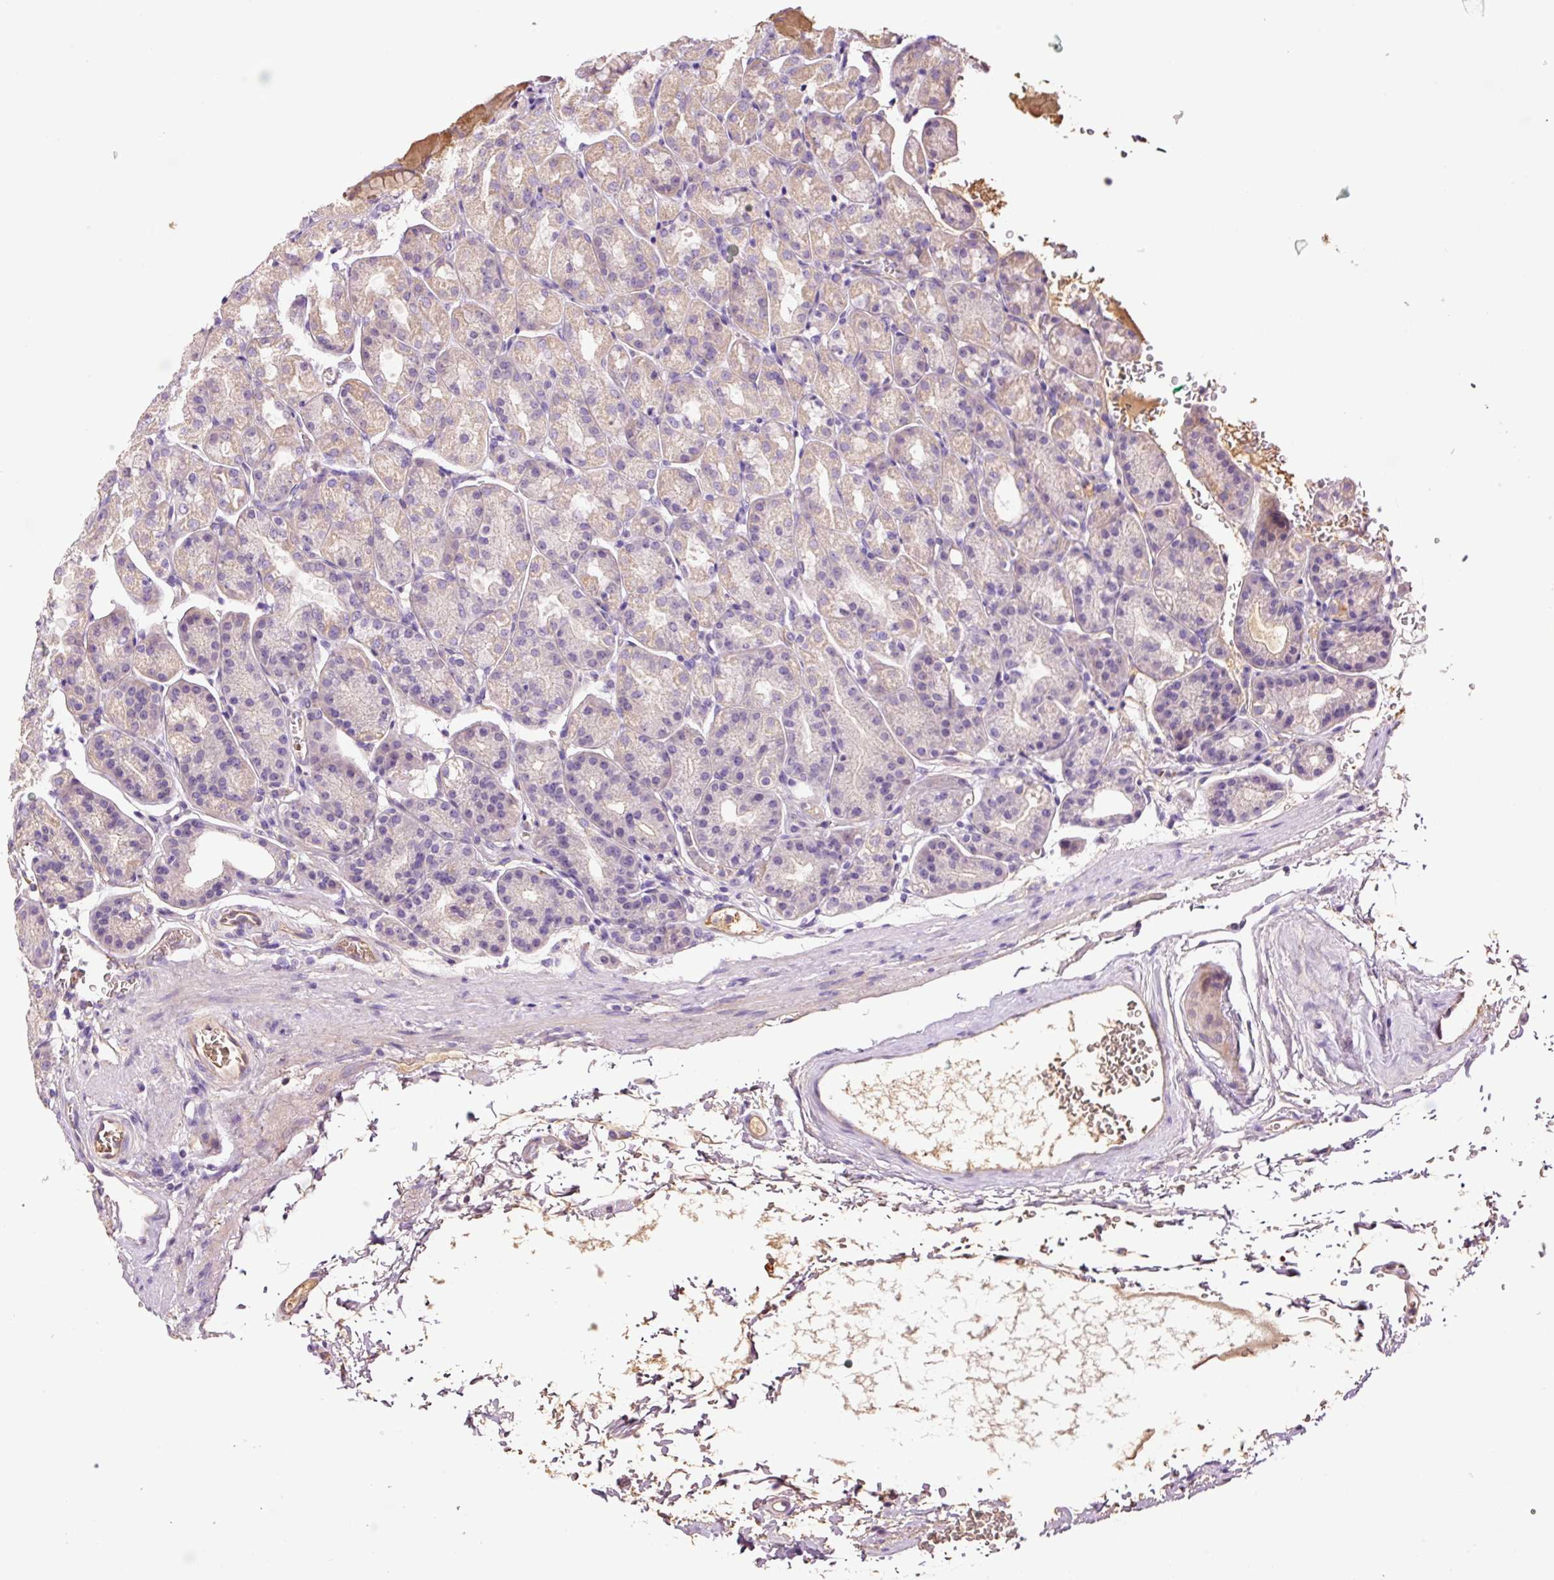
{"staining": {"intensity": "weak", "quantity": "25%-75%", "location": "cytoplasmic/membranous"}, "tissue": "stomach", "cell_type": "Glandular cells", "image_type": "normal", "snomed": [{"axis": "morphology", "description": "Normal tissue, NOS"}, {"axis": "topography", "description": "Stomach, upper"}], "caption": "Protein expression analysis of unremarkable human stomach reveals weak cytoplasmic/membranous staining in about 25%-75% of glandular cells.", "gene": "TMEM235", "patient": {"sex": "female", "age": 81}}